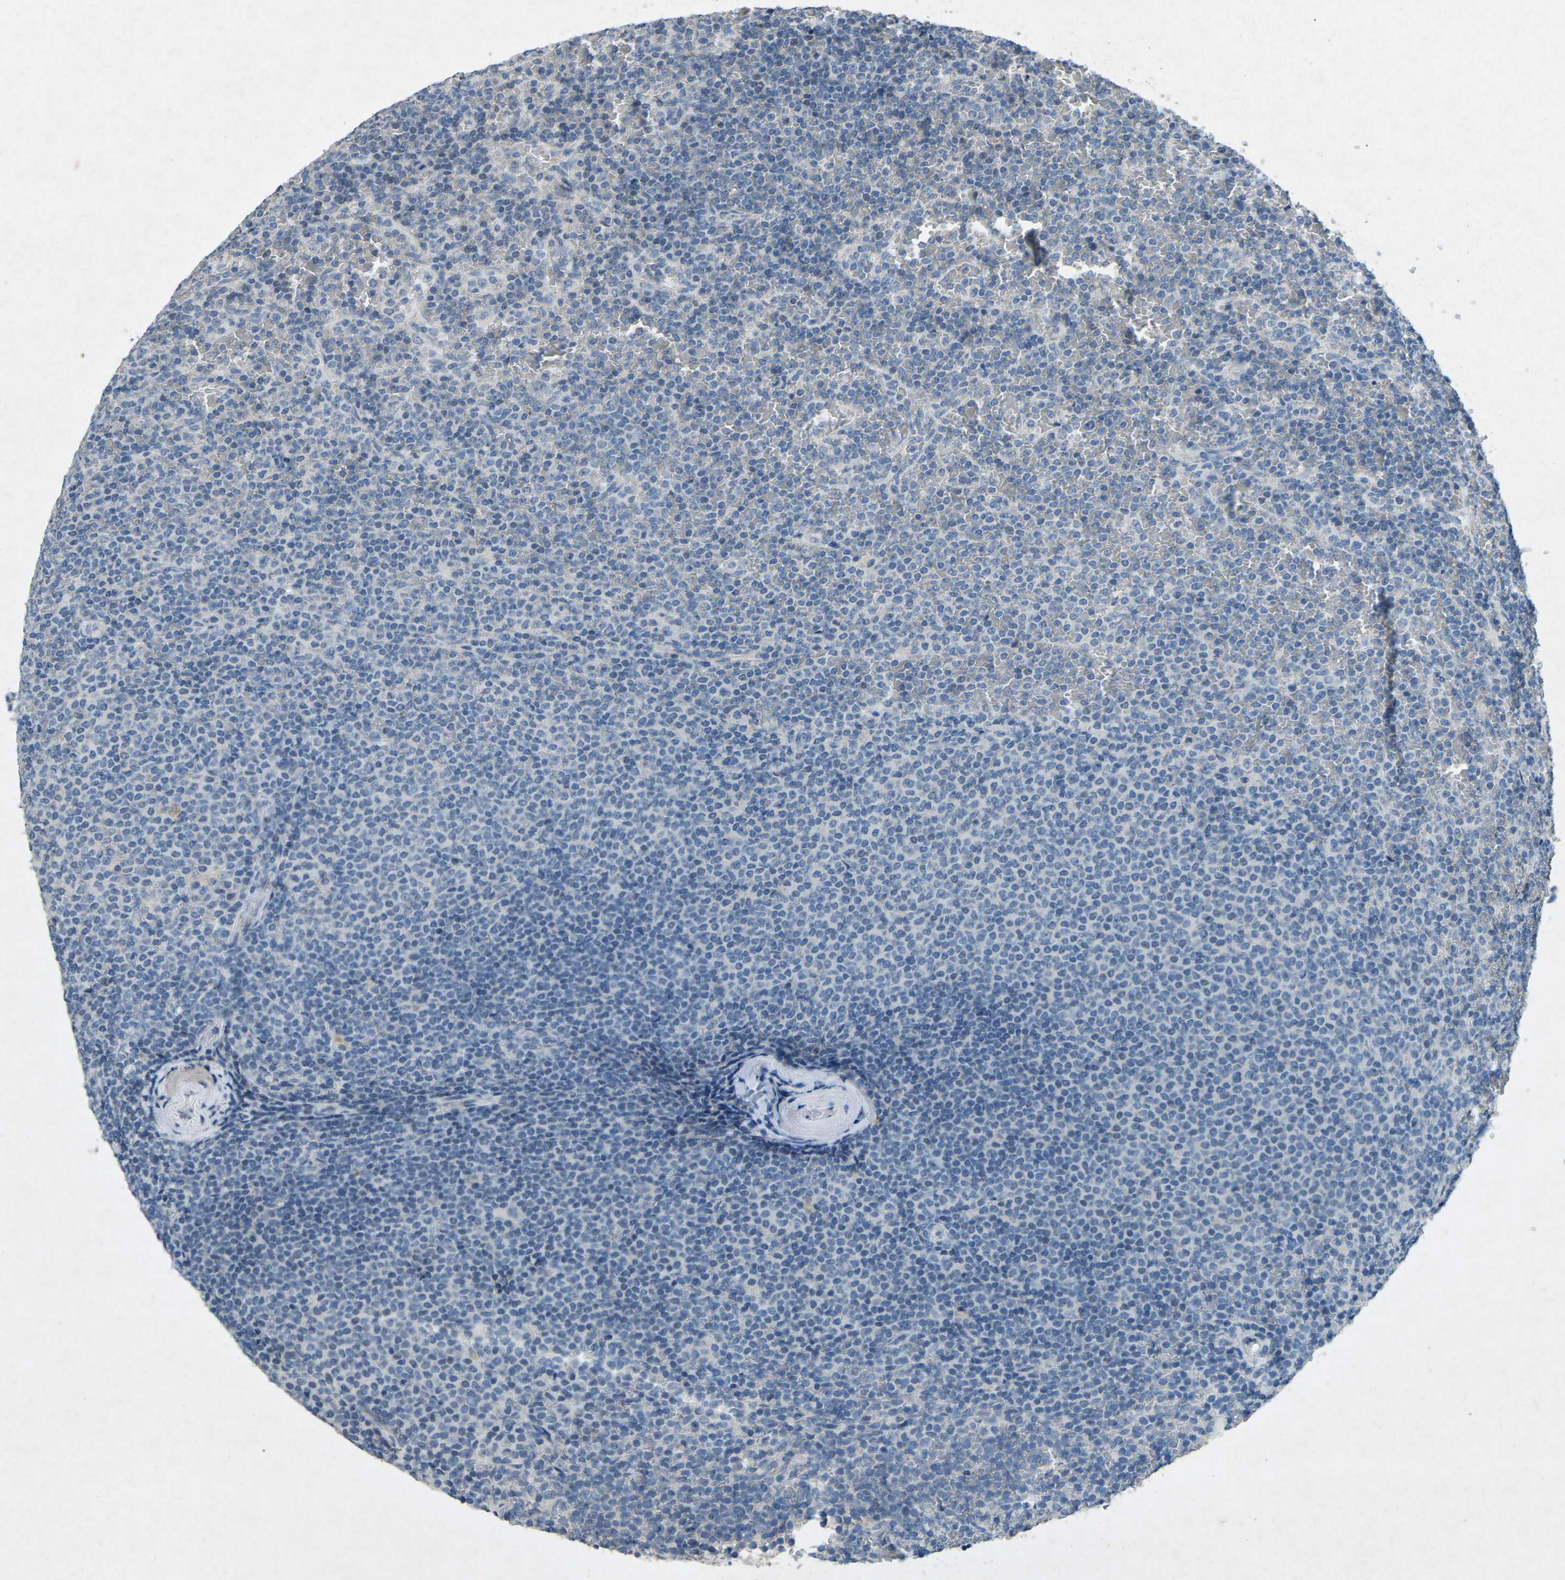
{"staining": {"intensity": "negative", "quantity": "none", "location": "none"}, "tissue": "lymphoma", "cell_type": "Tumor cells", "image_type": "cancer", "snomed": [{"axis": "morphology", "description": "Malignant lymphoma, non-Hodgkin's type, Low grade"}, {"axis": "topography", "description": "Spleen"}], "caption": "The histopathology image reveals no staining of tumor cells in low-grade malignant lymphoma, non-Hodgkin's type. (Immunohistochemistry (ihc), brightfield microscopy, high magnification).", "gene": "A1BG", "patient": {"sex": "female", "age": 77}}